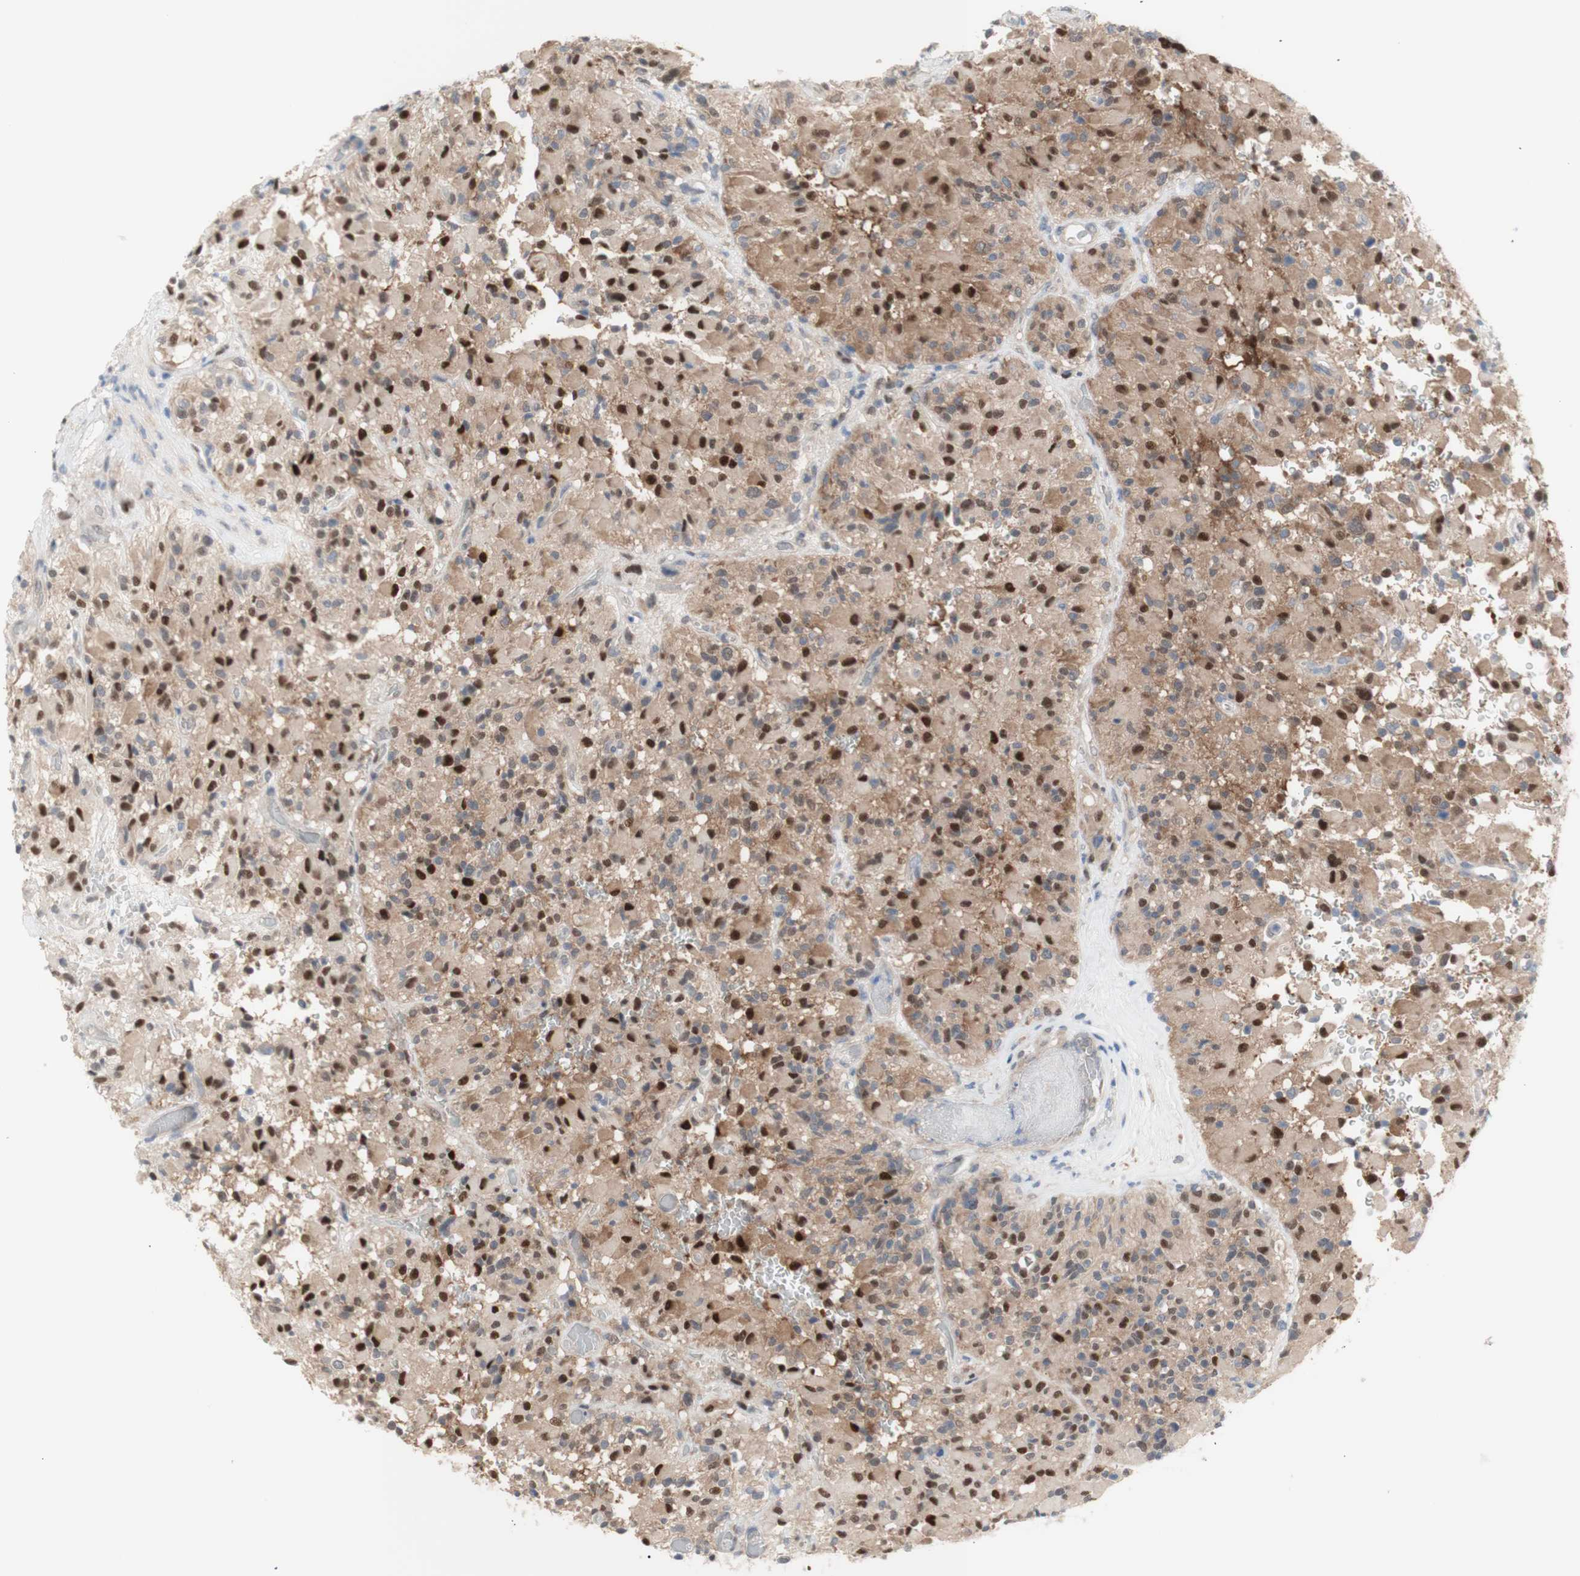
{"staining": {"intensity": "strong", "quantity": ">75%", "location": "cytoplasmic/membranous,nuclear"}, "tissue": "glioma", "cell_type": "Tumor cells", "image_type": "cancer", "snomed": [{"axis": "morphology", "description": "Glioma, malignant, High grade"}, {"axis": "topography", "description": "Brain"}], "caption": "Tumor cells demonstrate high levels of strong cytoplasmic/membranous and nuclear staining in approximately >75% of cells in glioma.", "gene": "PRMT5", "patient": {"sex": "male", "age": 71}}